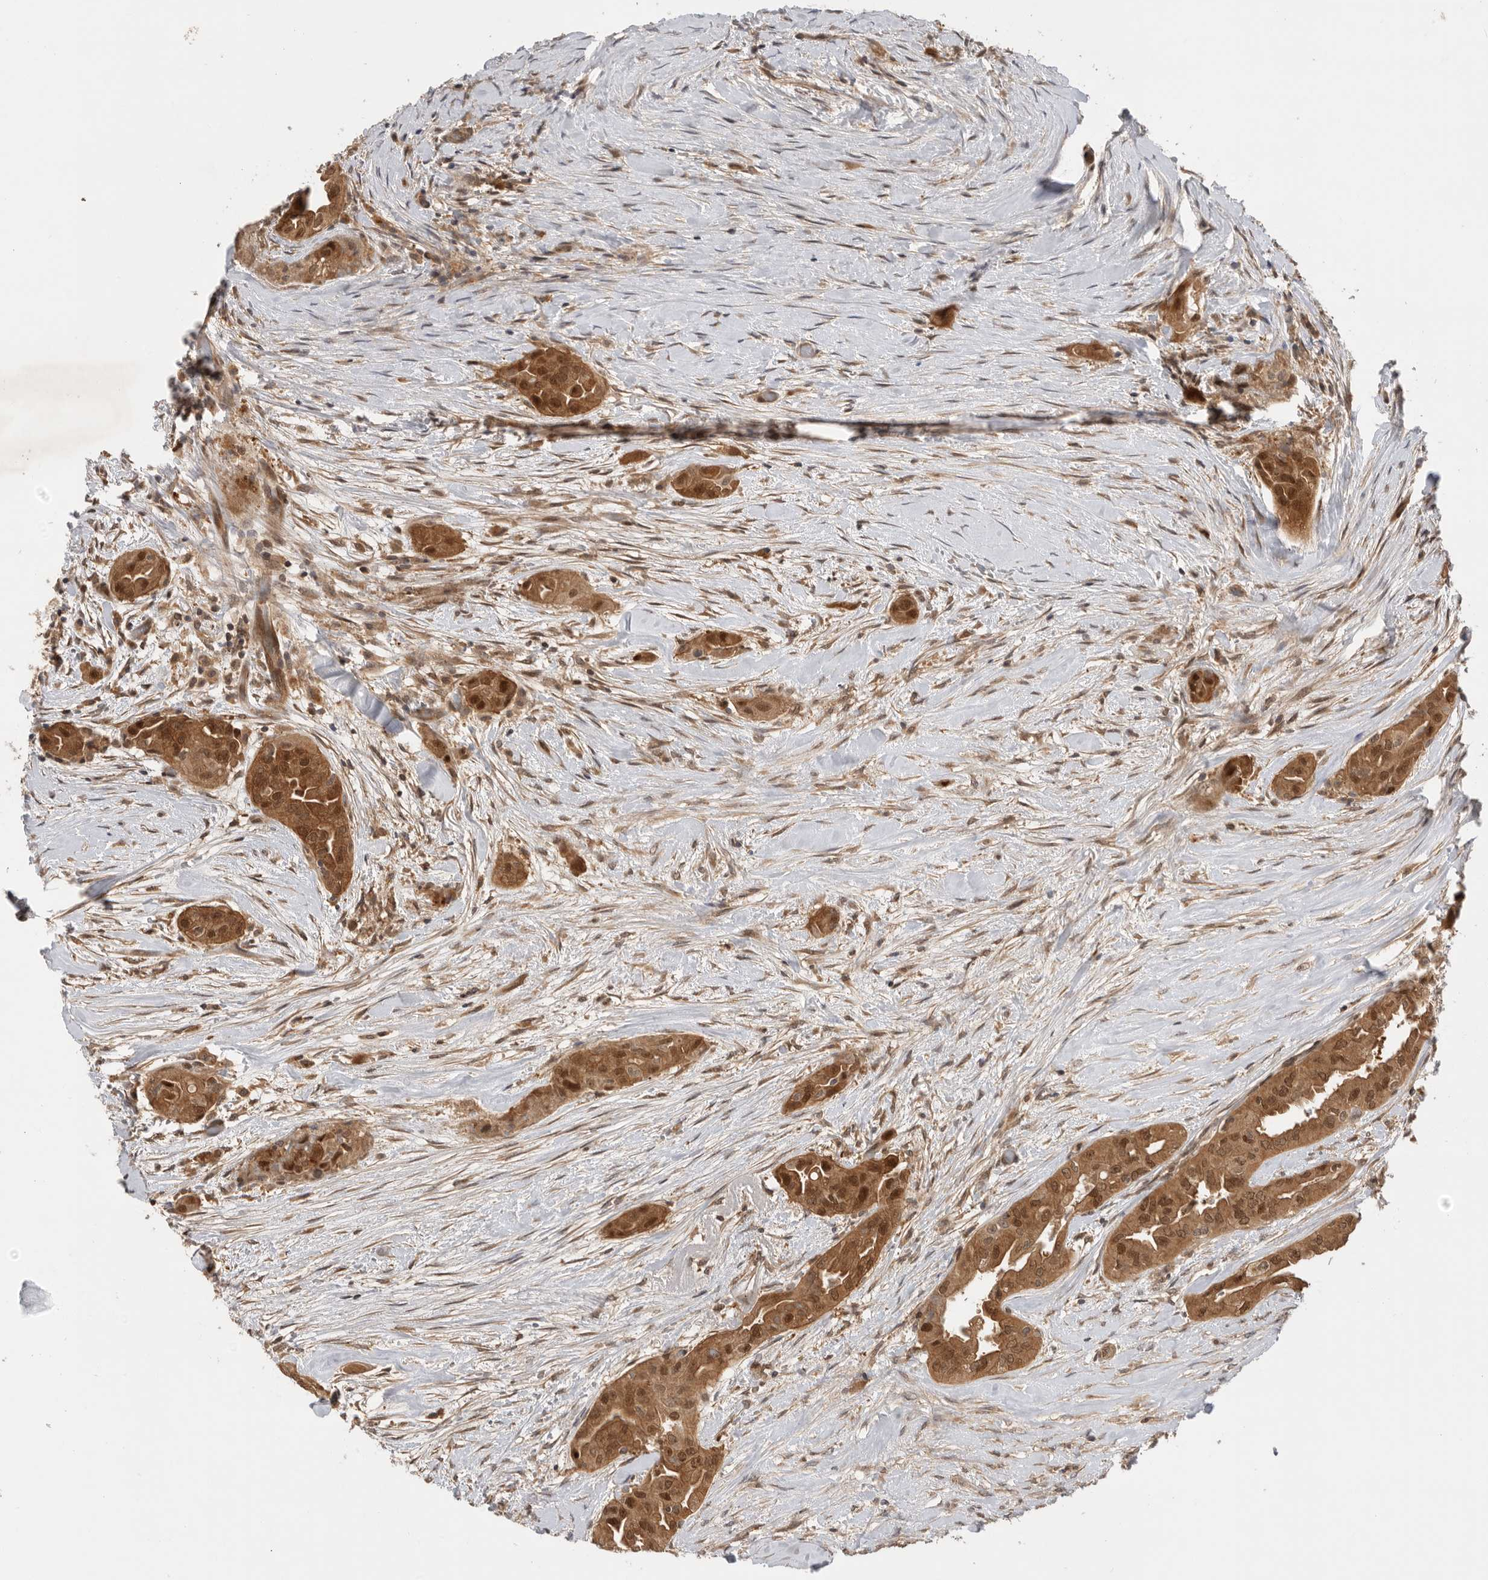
{"staining": {"intensity": "moderate", "quantity": ">75%", "location": "cytoplasmic/membranous,nuclear"}, "tissue": "thyroid cancer", "cell_type": "Tumor cells", "image_type": "cancer", "snomed": [{"axis": "morphology", "description": "Papillary adenocarcinoma, NOS"}, {"axis": "topography", "description": "Thyroid gland"}], "caption": "Papillary adenocarcinoma (thyroid) stained with DAB (3,3'-diaminobenzidine) immunohistochemistry (IHC) reveals medium levels of moderate cytoplasmic/membranous and nuclear staining in approximately >75% of tumor cells. The staining was performed using DAB to visualize the protein expression in brown, while the nuclei were stained in blue with hematoxylin (Magnification: 20x).", "gene": "DCAF8", "patient": {"sex": "female", "age": 59}}